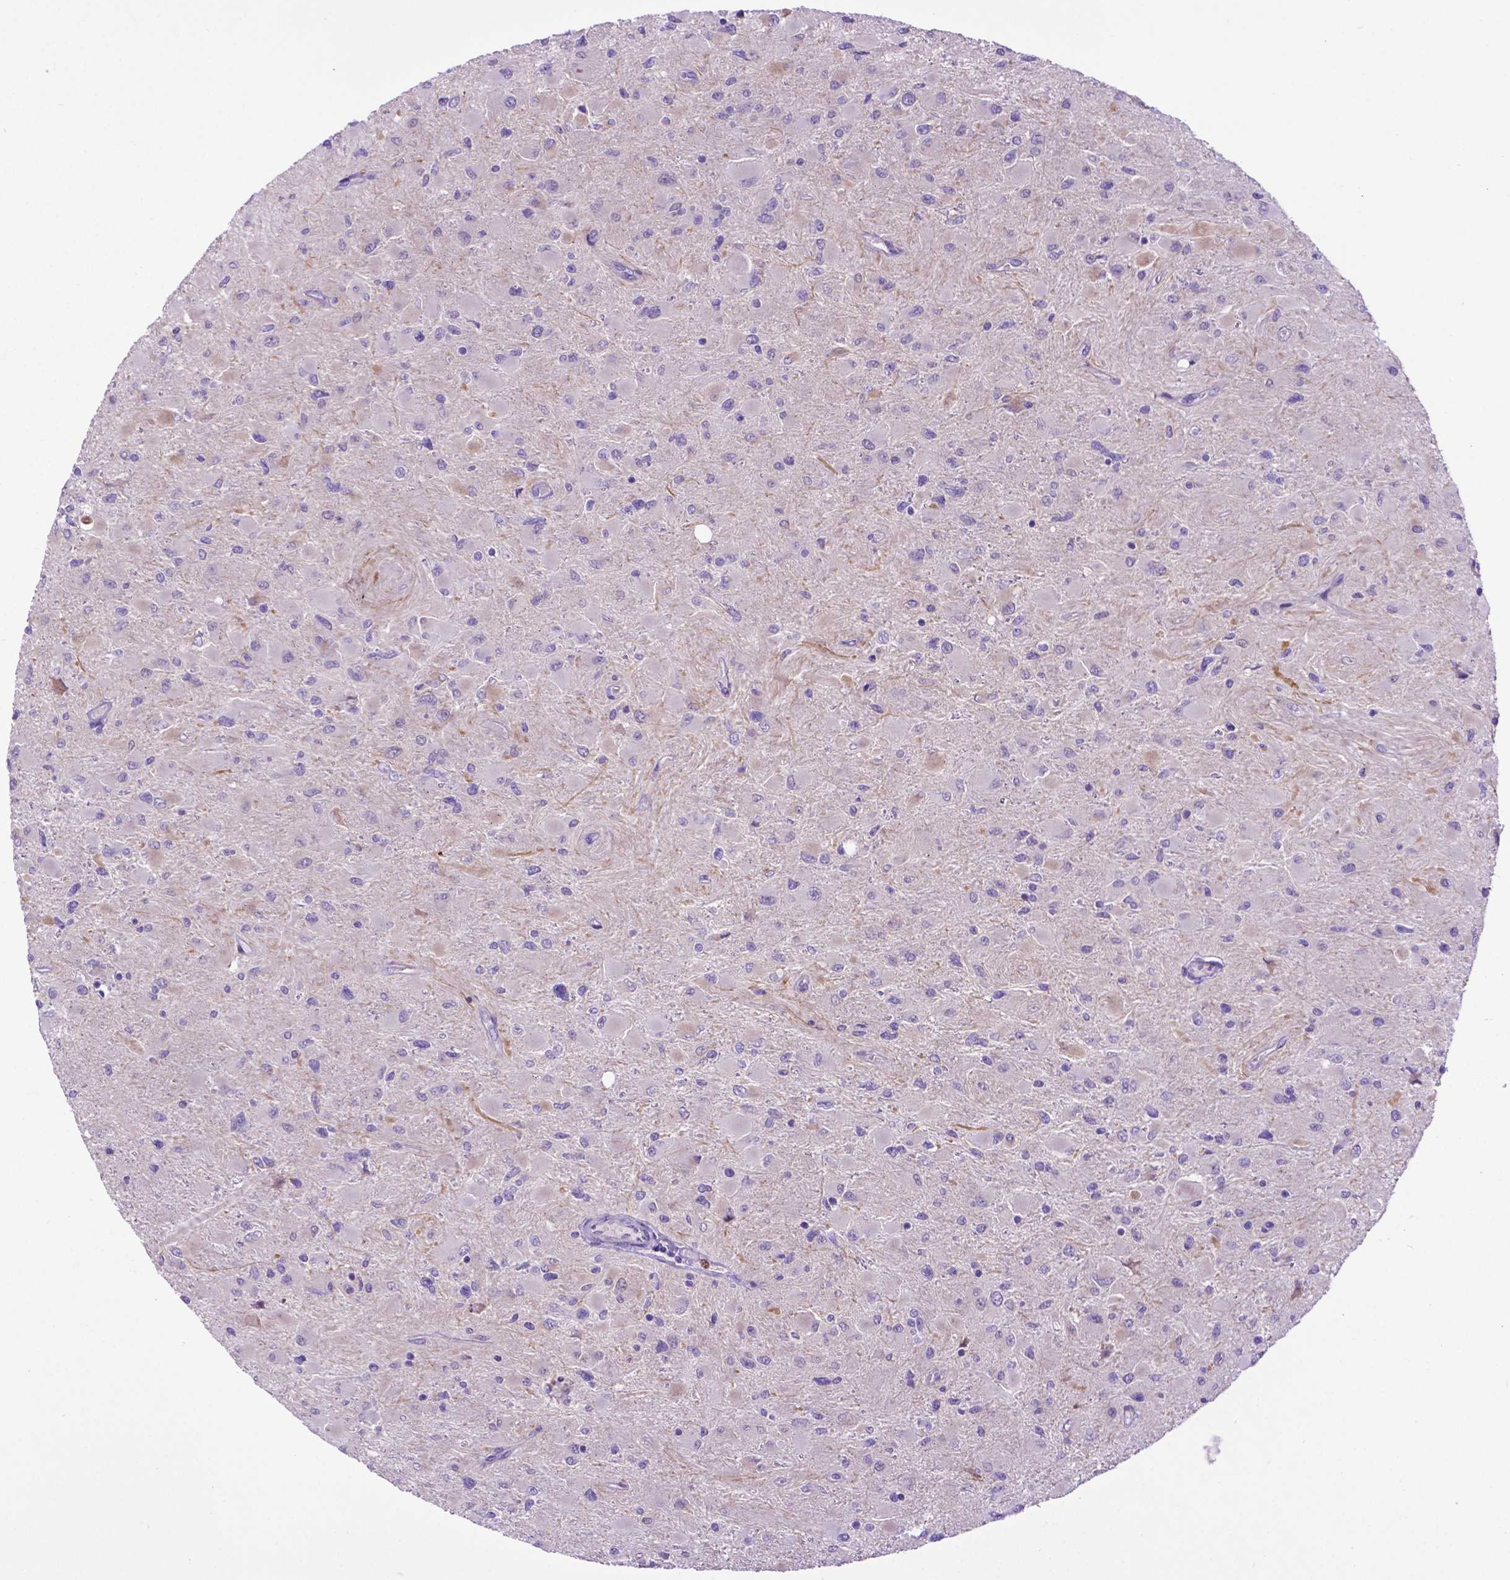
{"staining": {"intensity": "negative", "quantity": "none", "location": "none"}, "tissue": "glioma", "cell_type": "Tumor cells", "image_type": "cancer", "snomed": [{"axis": "morphology", "description": "Glioma, malignant, High grade"}, {"axis": "topography", "description": "Cerebral cortex"}], "caption": "Tumor cells show no significant positivity in malignant glioma (high-grade).", "gene": "ADRA2B", "patient": {"sex": "female", "age": 36}}